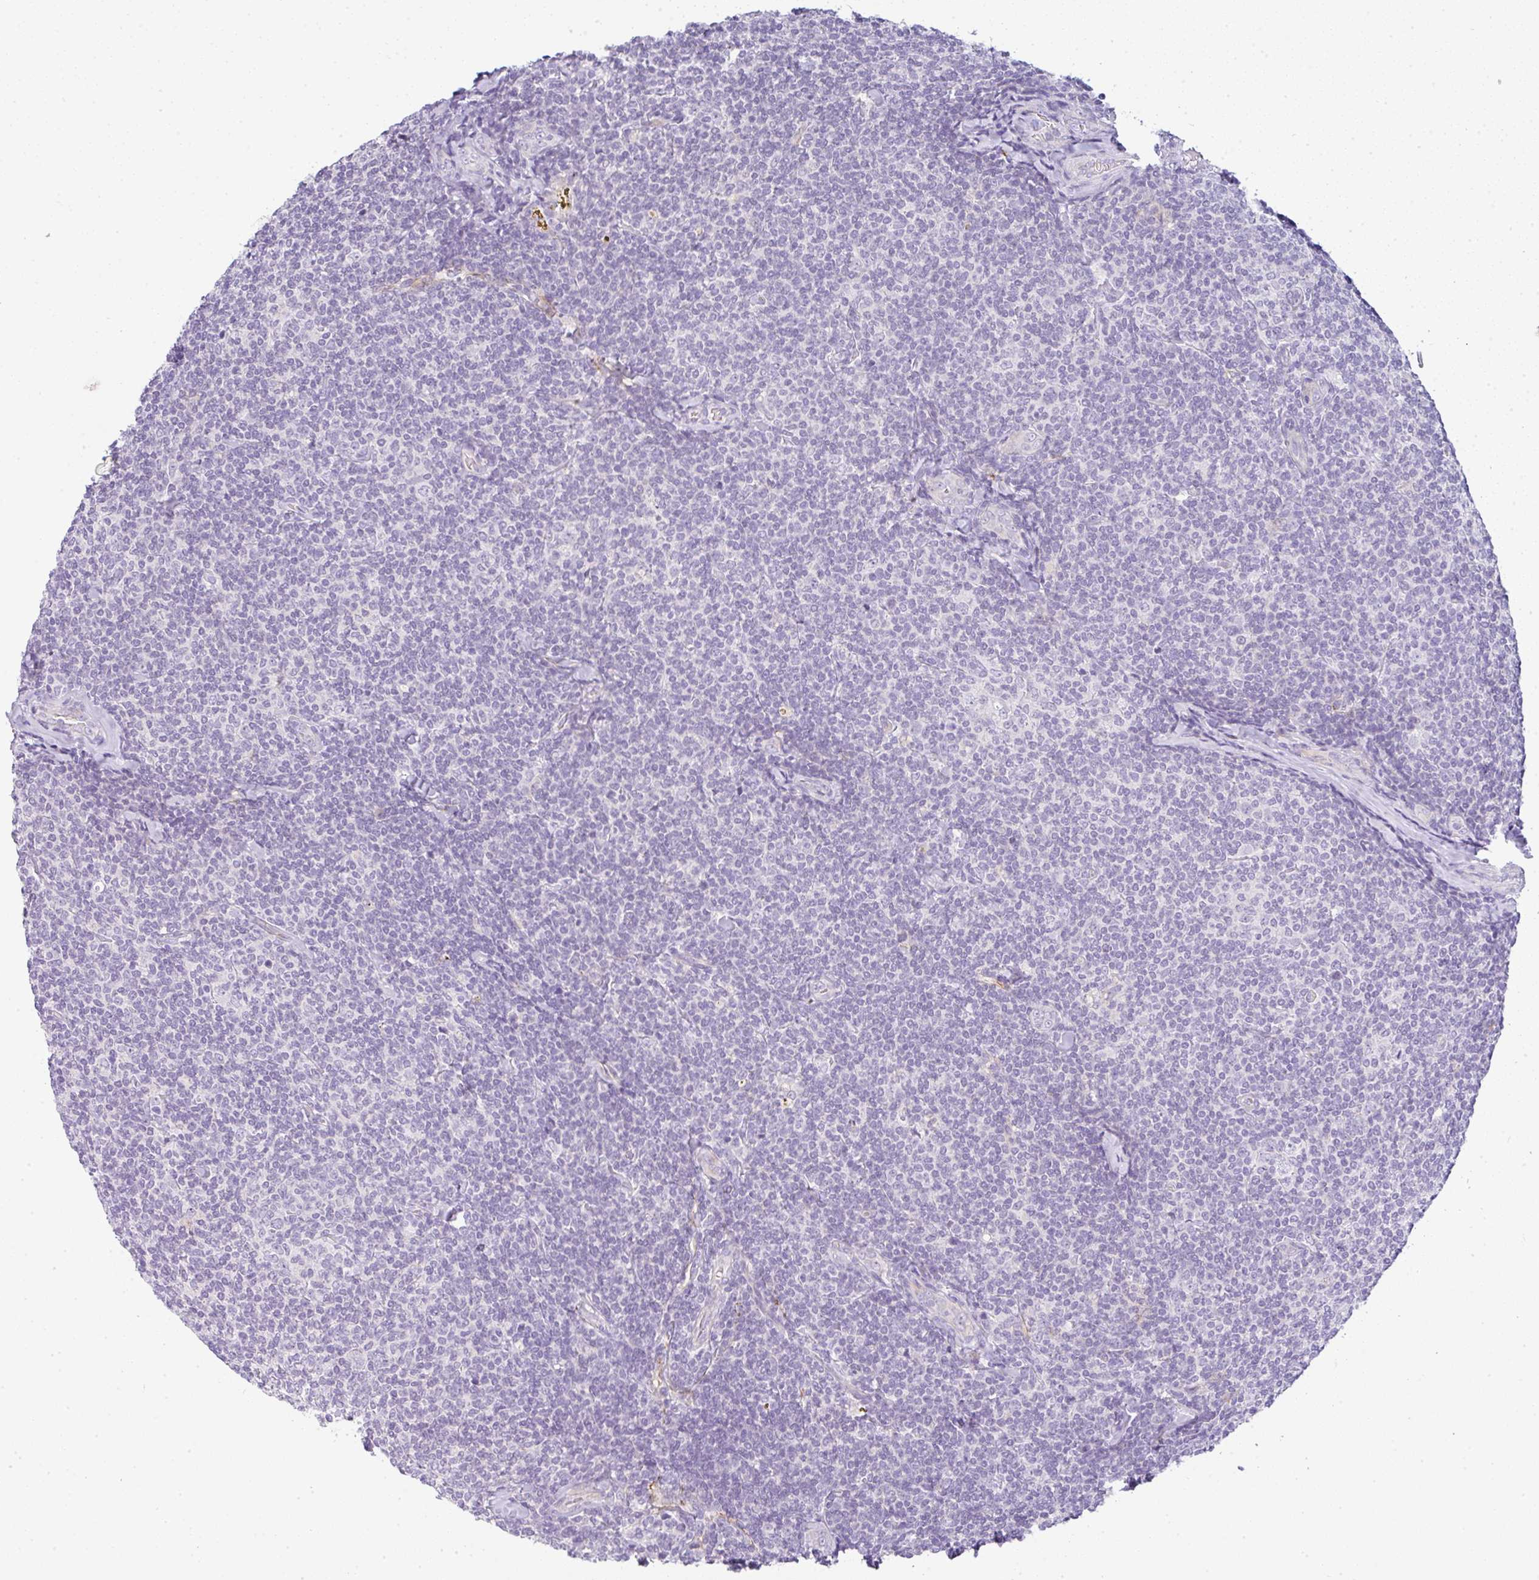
{"staining": {"intensity": "negative", "quantity": "none", "location": "none"}, "tissue": "lymphoma", "cell_type": "Tumor cells", "image_type": "cancer", "snomed": [{"axis": "morphology", "description": "Malignant lymphoma, non-Hodgkin's type, Low grade"}, {"axis": "topography", "description": "Lymph node"}], "caption": "IHC histopathology image of malignant lymphoma, non-Hodgkin's type (low-grade) stained for a protein (brown), which demonstrates no staining in tumor cells.", "gene": "LPAR4", "patient": {"sex": "female", "age": 56}}